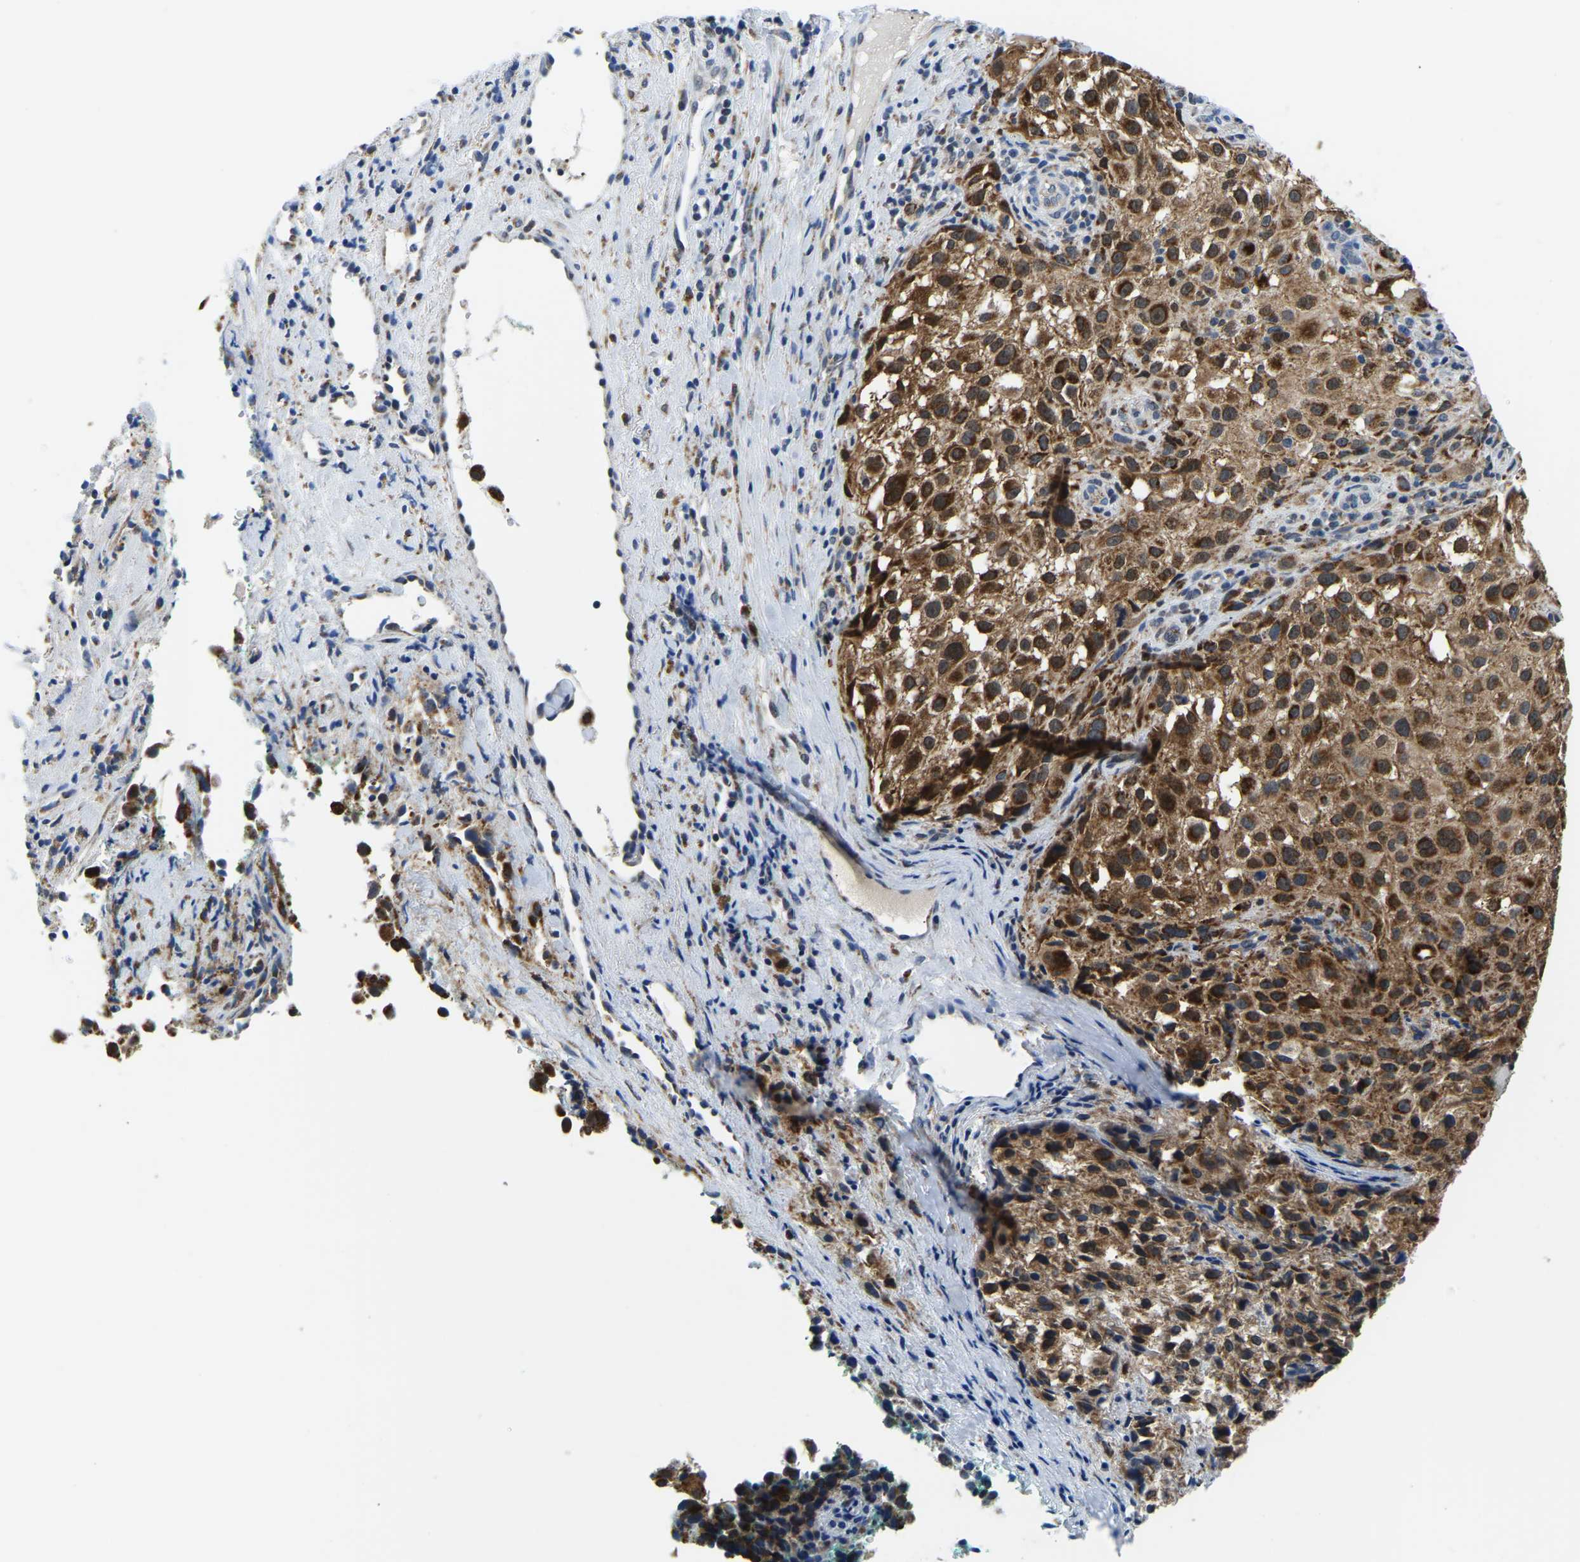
{"staining": {"intensity": "strong", "quantity": ">75%", "location": "cytoplasmic/membranous,nuclear"}, "tissue": "melanoma", "cell_type": "Tumor cells", "image_type": "cancer", "snomed": [{"axis": "morphology", "description": "Necrosis, NOS"}, {"axis": "morphology", "description": "Malignant melanoma, NOS"}, {"axis": "topography", "description": "Skin"}], "caption": "This is a histology image of immunohistochemistry (IHC) staining of malignant melanoma, which shows strong expression in the cytoplasmic/membranous and nuclear of tumor cells.", "gene": "BNIP3L", "patient": {"sex": "female", "age": 87}}